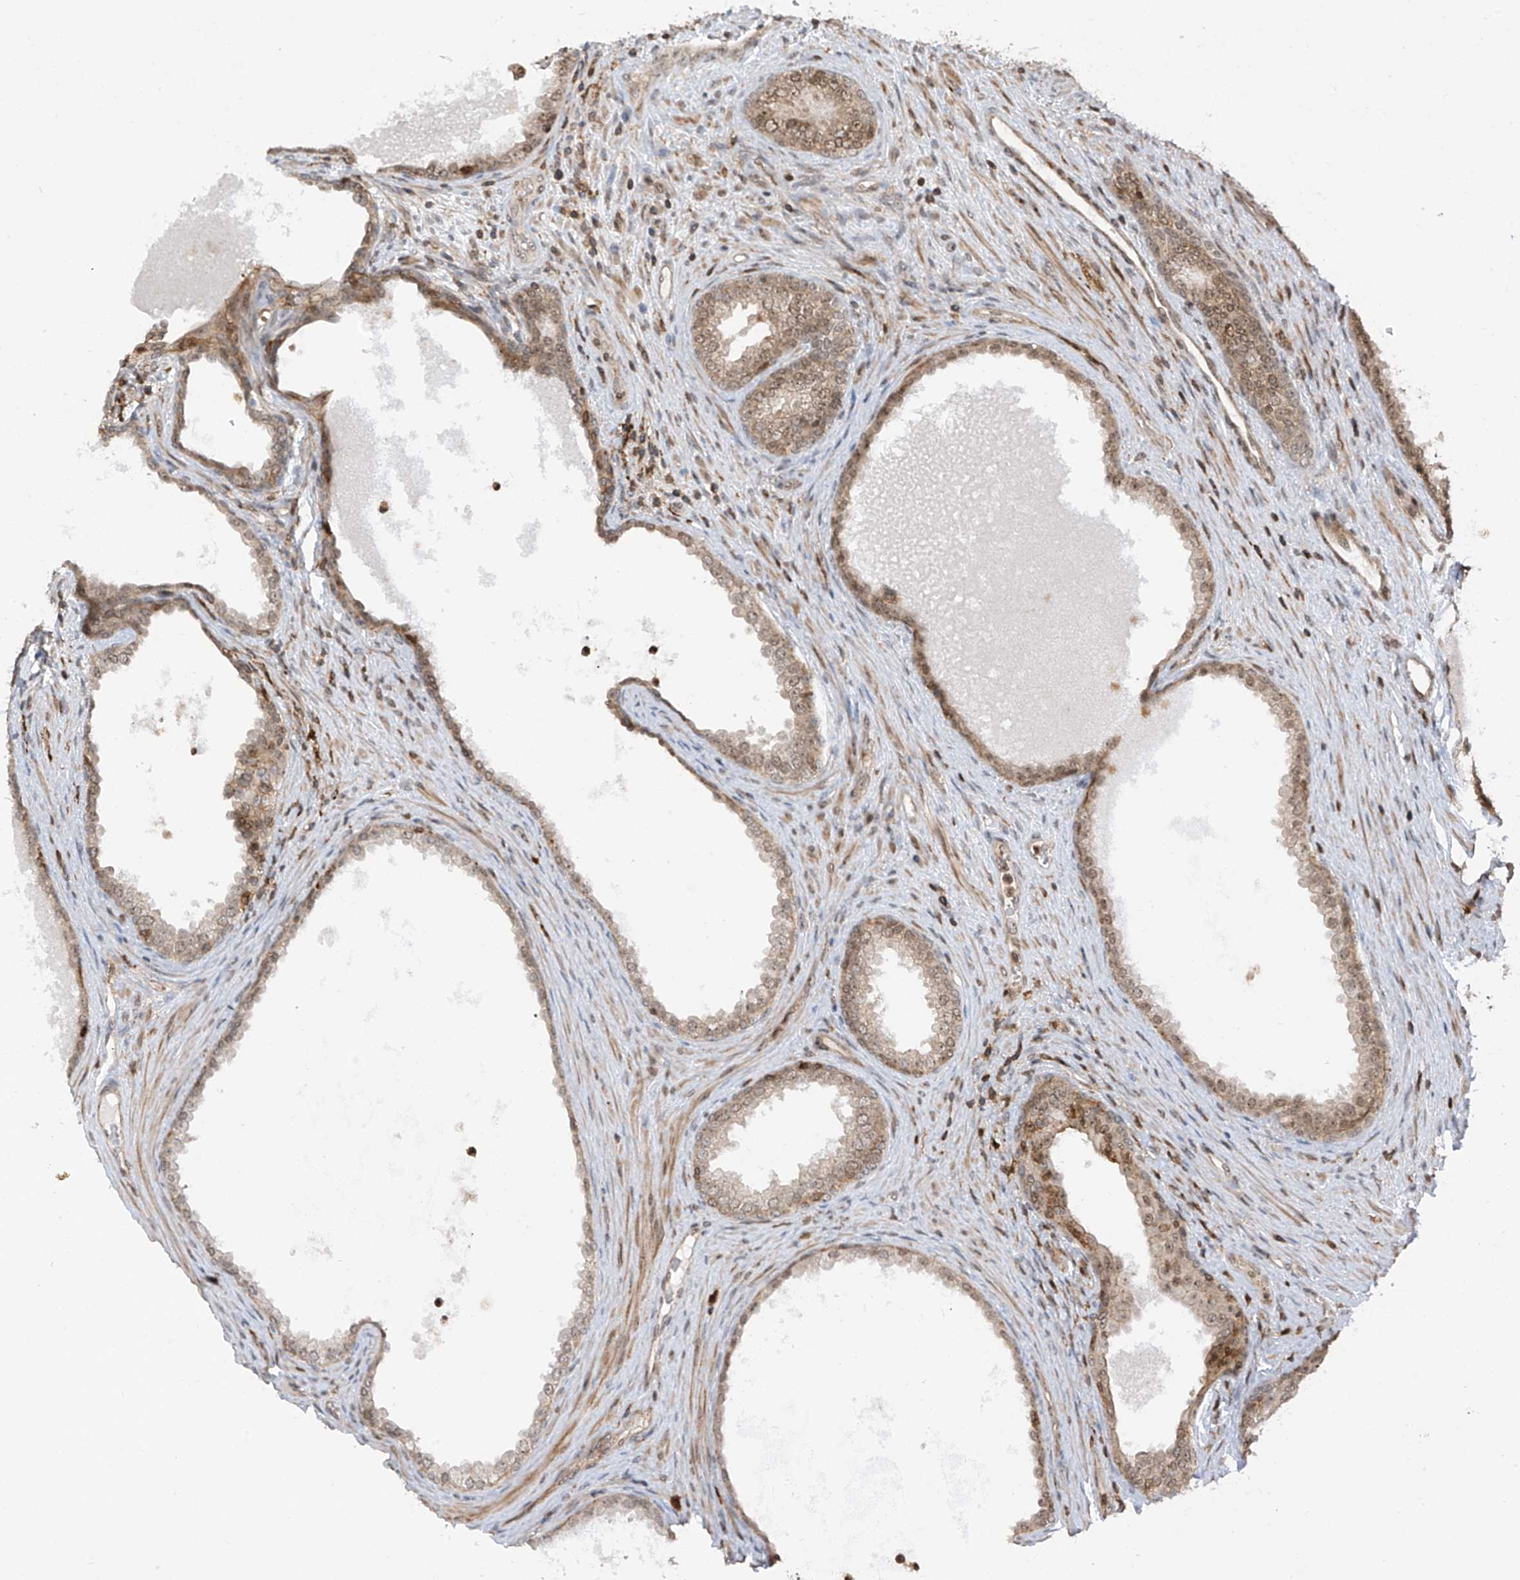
{"staining": {"intensity": "moderate", "quantity": "25%-75%", "location": "cytoplasmic/membranous,nuclear"}, "tissue": "prostate", "cell_type": "Glandular cells", "image_type": "normal", "snomed": [{"axis": "morphology", "description": "Normal tissue, NOS"}, {"axis": "topography", "description": "Prostate"}], "caption": "Prostate stained for a protein (brown) demonstrates moderate cytoplasmic/membranous,nuclear positive staining in about 25%-75% of glandular cells.", "gene": "REPIN1", "patient": {"sex": "male", "age": 76}}